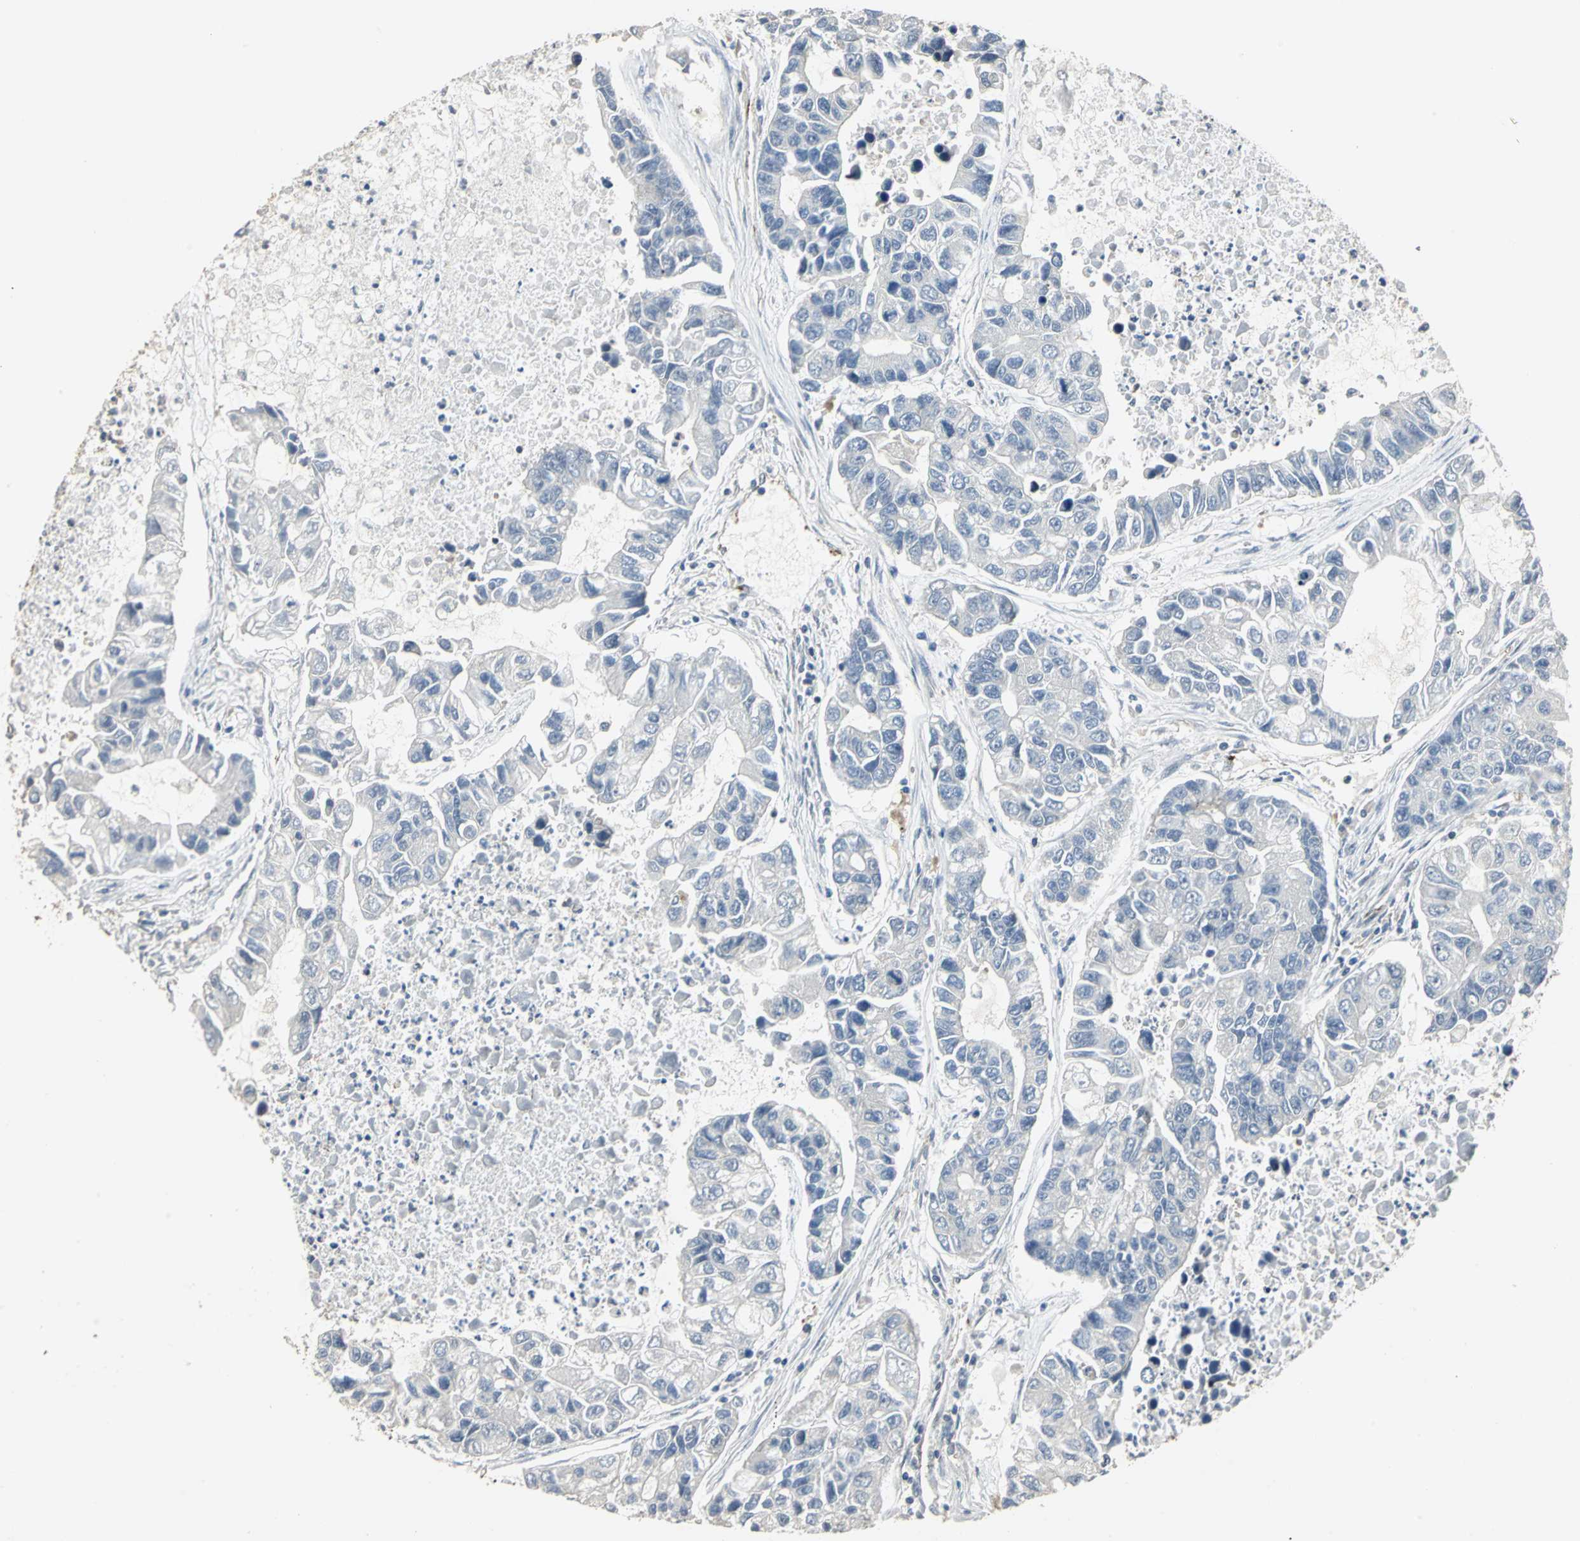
{"staining": {"intensity": "negative", "quantity": "none", "location": "none"}, "tissue": "lung cancer", "cell_type": "Tumor cells", "image_type": "cancer", "snomed": [{"axis": "morphology", "description": "Adenocarcinoma, NOS"}, {"axis": "topography", "description": "Lung"}], "caption": "Immunohistochemistry (IHC) photomicrograph of neoplastic tissue: lung cancer stained with DAB shows no significant protein staining in tumor cells. The staining is performed using DAB (3,3'-diaminobenzidine) brown chromogen with nuclei counter-stained in using hematoxylin.", "gene": "RAPGEF1", "patient": {"sex": "female", "age": 51}}